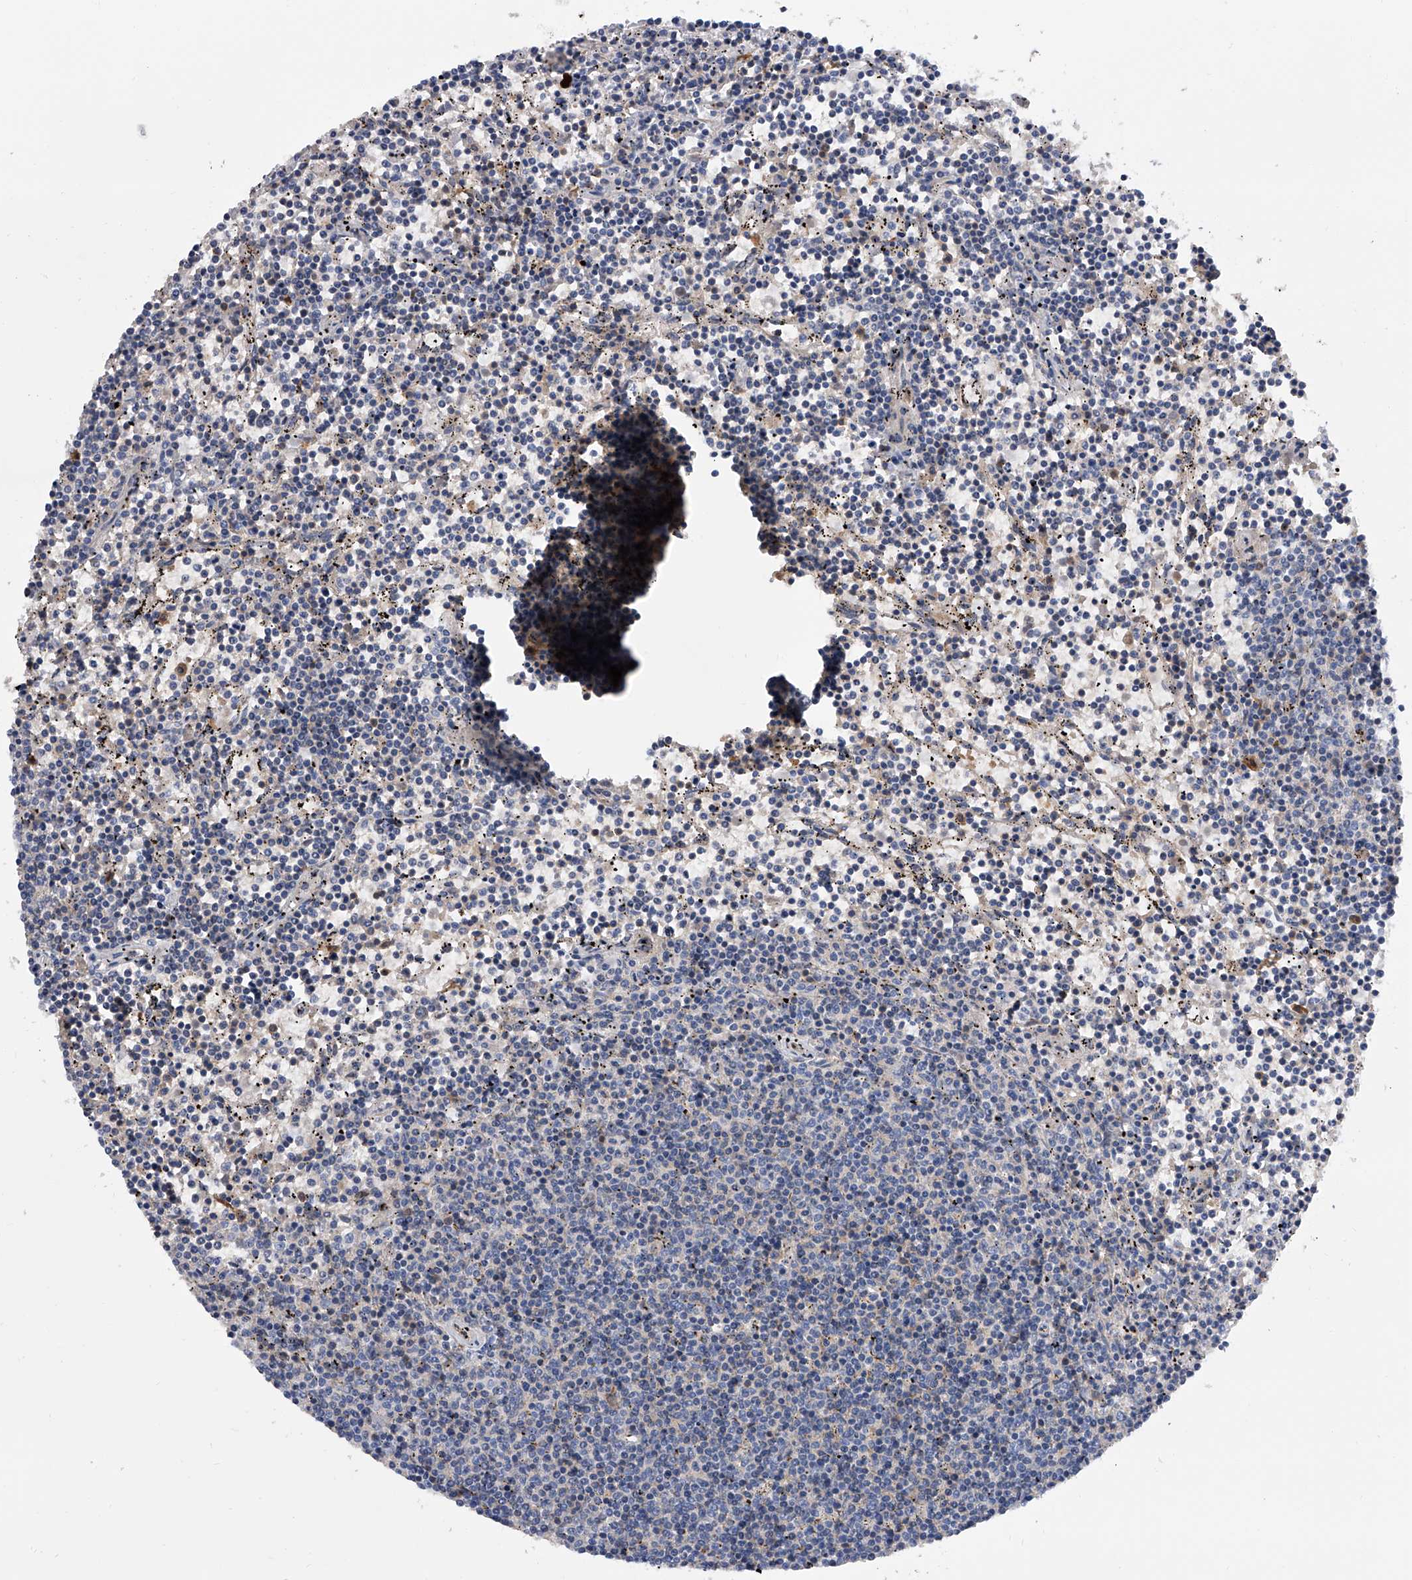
{"staining": {"intensity": "negative", "quantity": "none", "location": "none"}, "tissue": "lymphoma", "cell_type": "Tumor cells", "image_type": "cancer", "snomed": [{"axis": "morphology", "description": "Malignant lymphoma, non-Hodgkin's type, Low grade"}, {"axis": "topography", "description": "Spleen"}], "caption": "Human lymphoma stained for a protein using immunohistochemistry (IHC) shows no positivity in tumor cells.", "gene": "SERPINB9", "patient": {"sex": "female", "age": 50}}